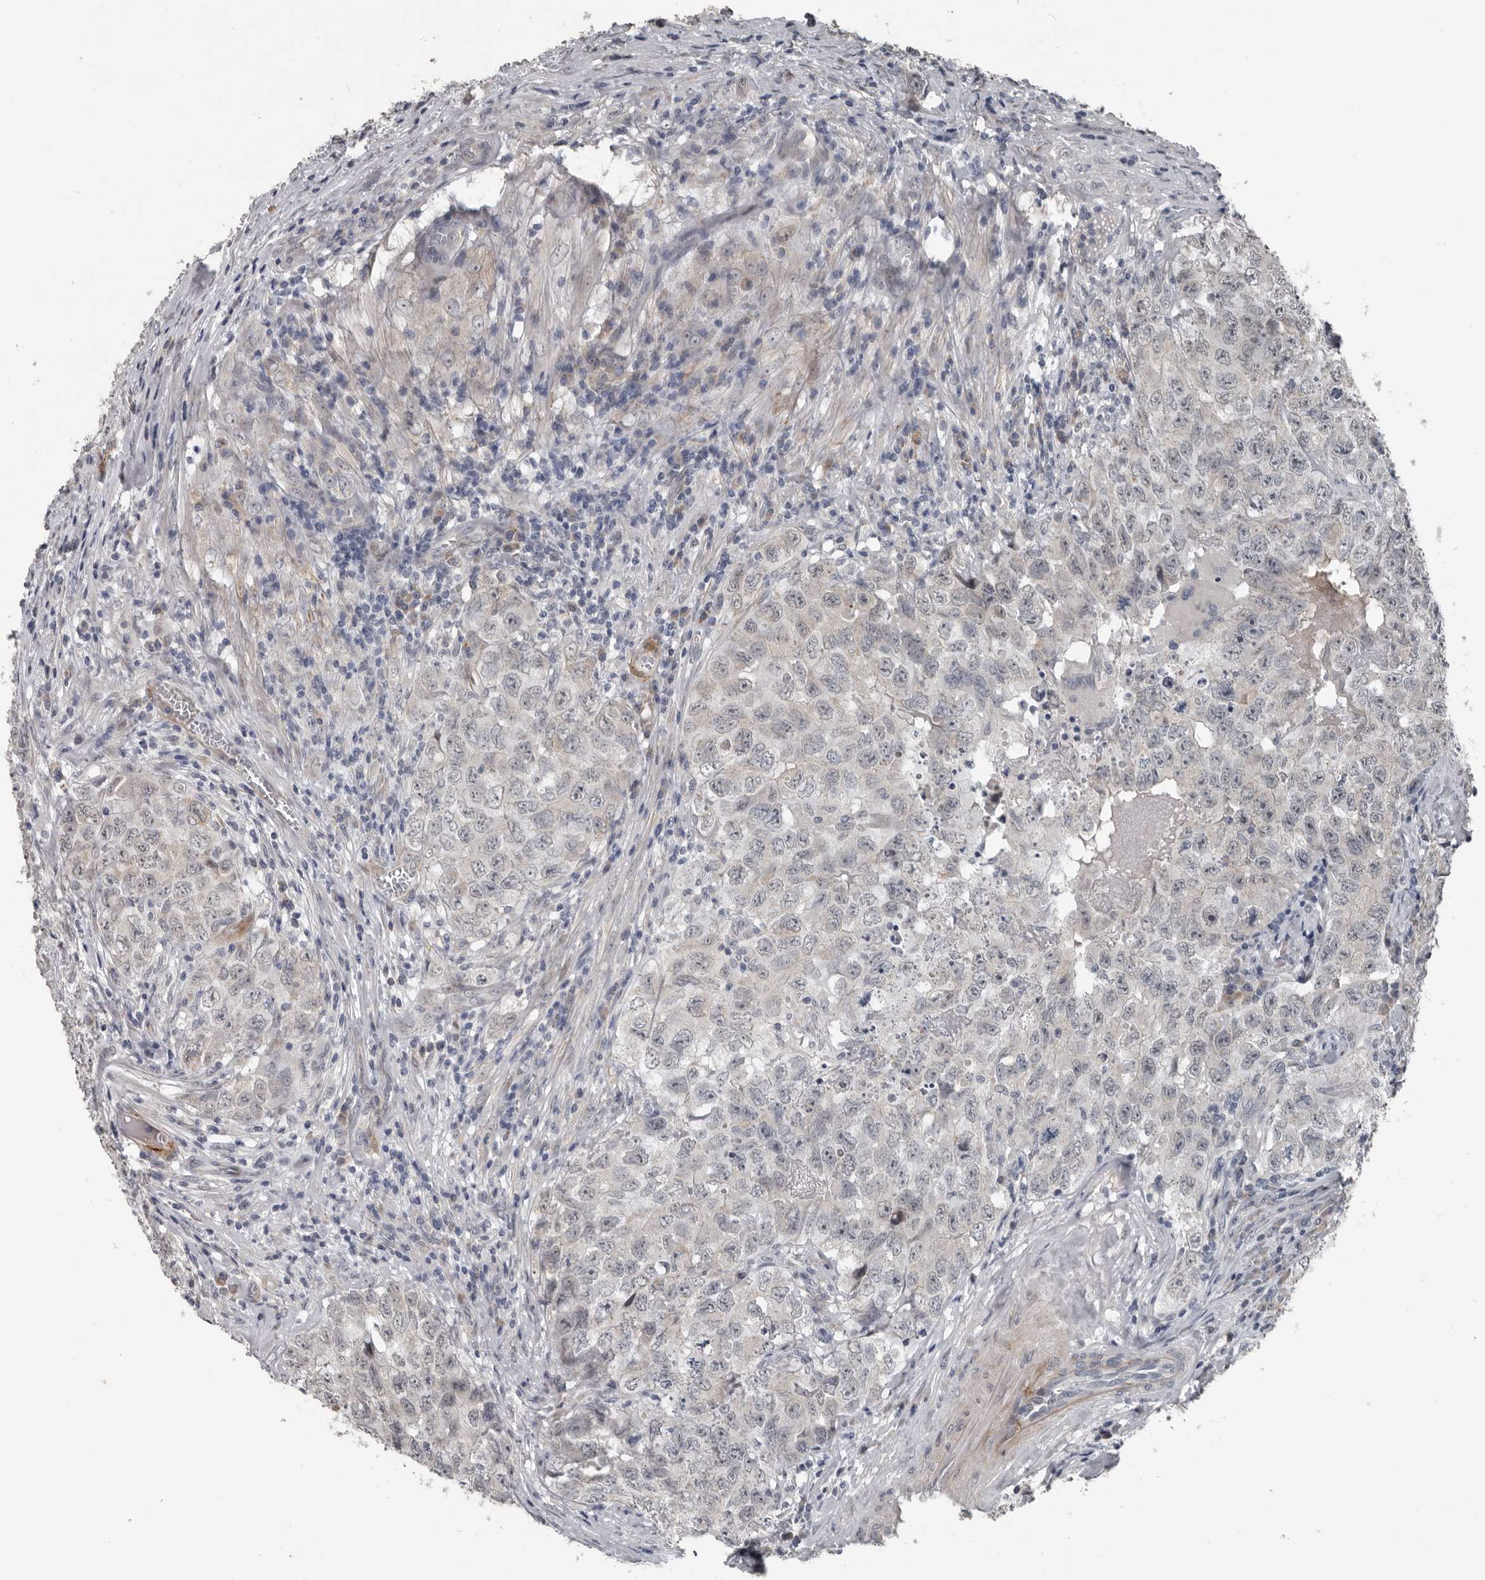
{"staining": {"intensity": "negative", "quantity": "none", "location": "none"}, "tissue": "testis cancer", "cell_type": "Tumor cells", "image_type": "cancer", "snomed": [{"axis": "morphology", "description": "Seminoma, NOS"}, {"axis": "morphology", "description": "Carcinoma, Embryonal, NOS"}, {"axis": "topography", "description": "Testis"}], "caption": "IHC image of neoplastic tissue: testis embryonal carcinoma stained with DAB (3,3'-diaminobenzidine) reveals no significant protein positivity in tumor cells. (DAB (3,3'-diaminobenzidine) immunohistochemistry, high magnification).", "gene": "C1orf216", "patient": {"sex": "male", "age": 43}}